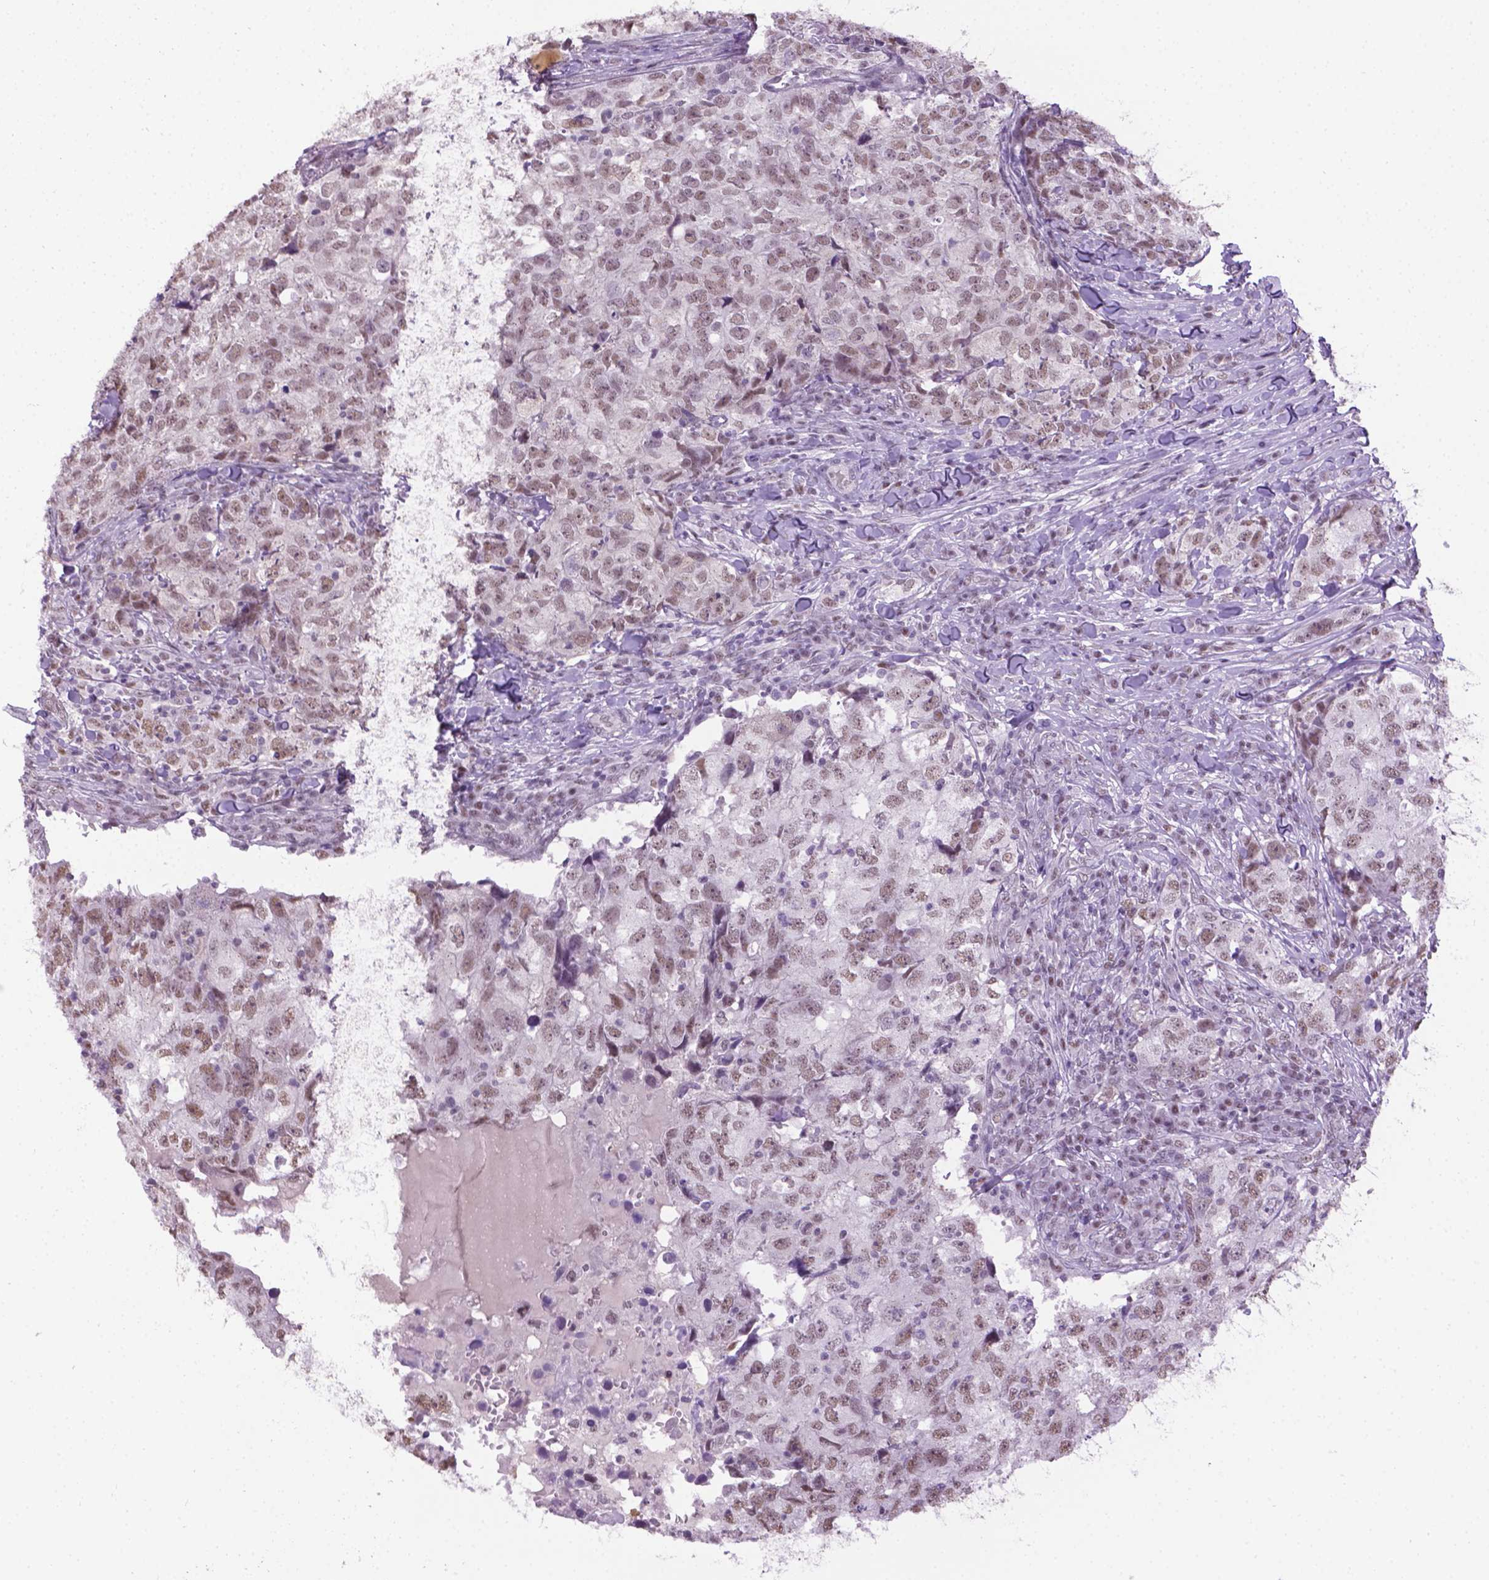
{"staining": {"intensity": "weak", "quantity": ">75%", "location": "nuclear"}, "tissue": "breast cancer", "cell_type": "Tumor cells", "image_type": "cancer", "snomed": [{"axis": "morphology", "description": "Duct carcinoma"}, {"axis": "topography", "description": "Breast"}], "caption": "This is an image of IHC staining of breast cancer, which shows weak positivity in the nuclear of tumor cells.", "gene": "ABI2", "patient": {"sex": "female", "age": 30}}